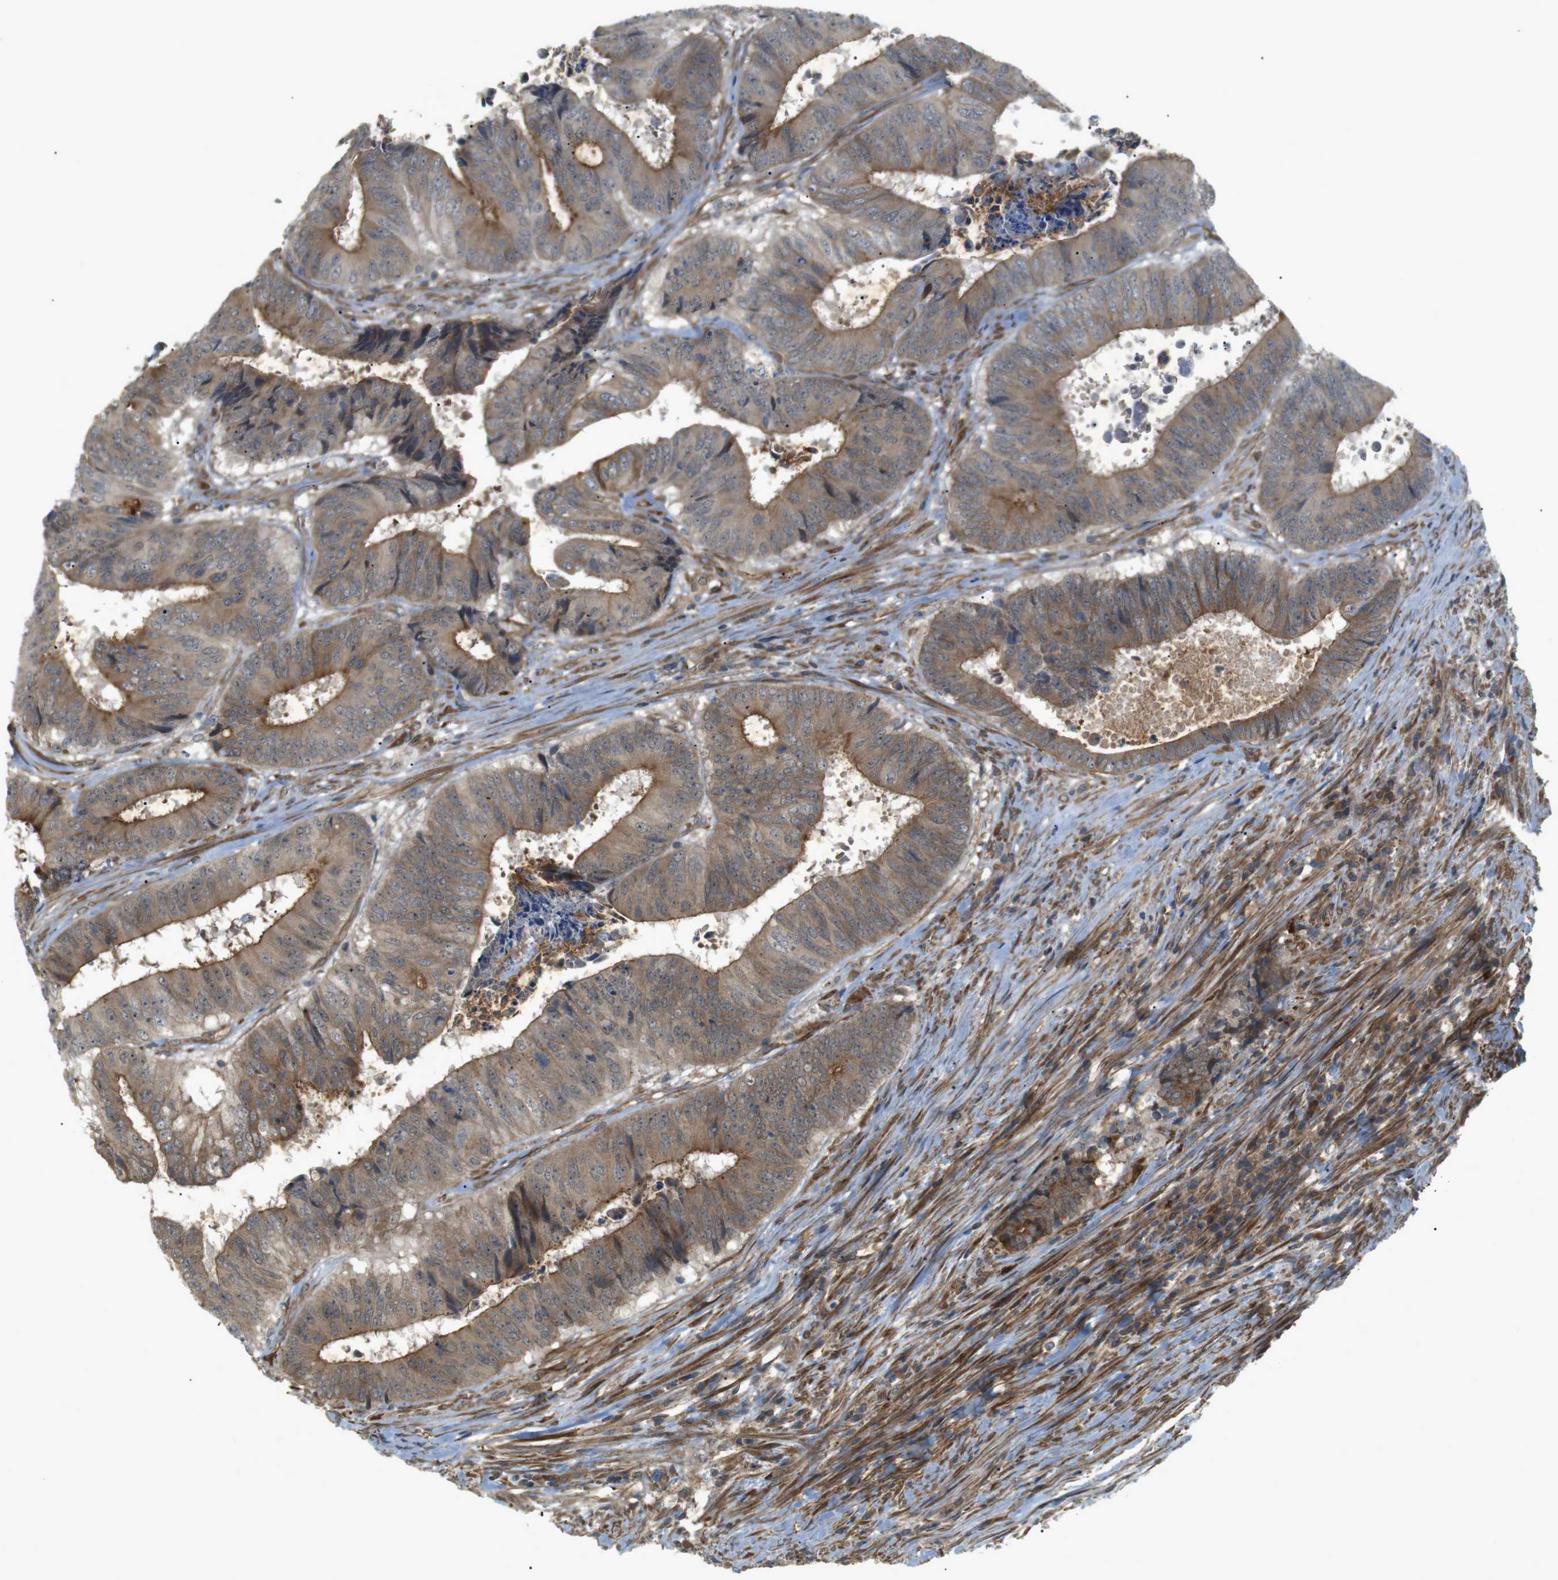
{"staining": {"intensity": "moderate", "quantity": ">75%", "location": "cytoplasmic/membranous"}, "tissue": "colorectal cancer", "cell_type": "Tumor cells", "image_type": "cancer", "snomed": [{"axis": "morphology", "description": "Adenocarcinoma, NOS"}, {"axis": "topography", "description": "Rectum"}], "caption": "IHC micrograph of neoplastic tissue: human colorectal cancer (adenocarcinoma) stained using immunohistochemistry demonstrates medium levels of moderate protein expression localized specifically in the cytoplasmic/membranous of tumor cells, appearing as a cytoplasmic/membranous brown color.", "gene": "KANK2", "patient": {"sex": "male", "age": 72}}